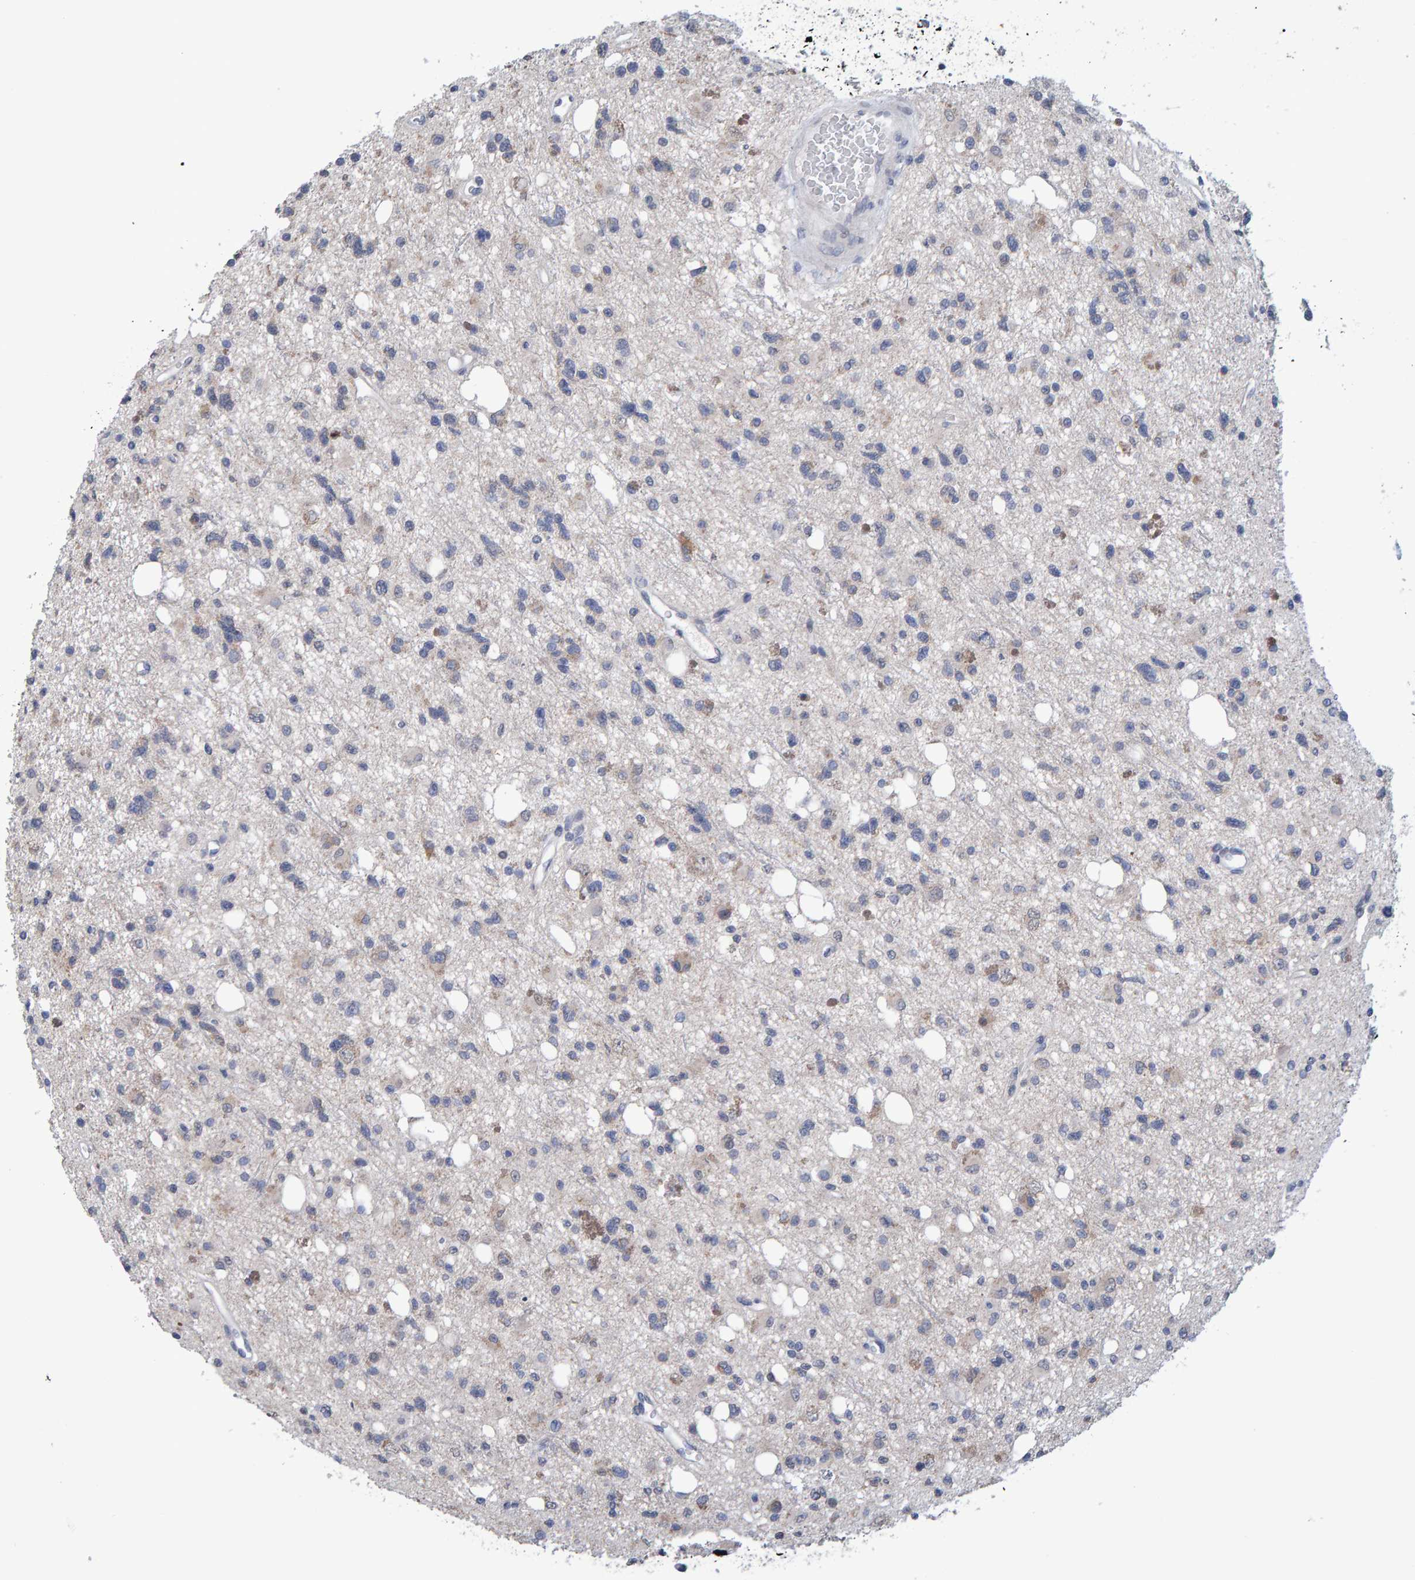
{"staining": {"intensity": "weak", "quantity": "<25%", "location": "cytoplasmic/membranous"}, "tissue": "glioma", "cell_type": "Tumor cells", "image_type": "cancer", "snomed": [{"axis": "morphology", "description": "Glioma, malignant, High grade"}, {"axis": "topography", "description": "Brain"}], "caption": "Immunohistochemistry (IHC) image of human high-grade glioma (malignant) stained for a protein (brown), which demonstrates no staining in tumor cells.", "gene": "USP43", "patient": {"sex": "female", "age": 62}}